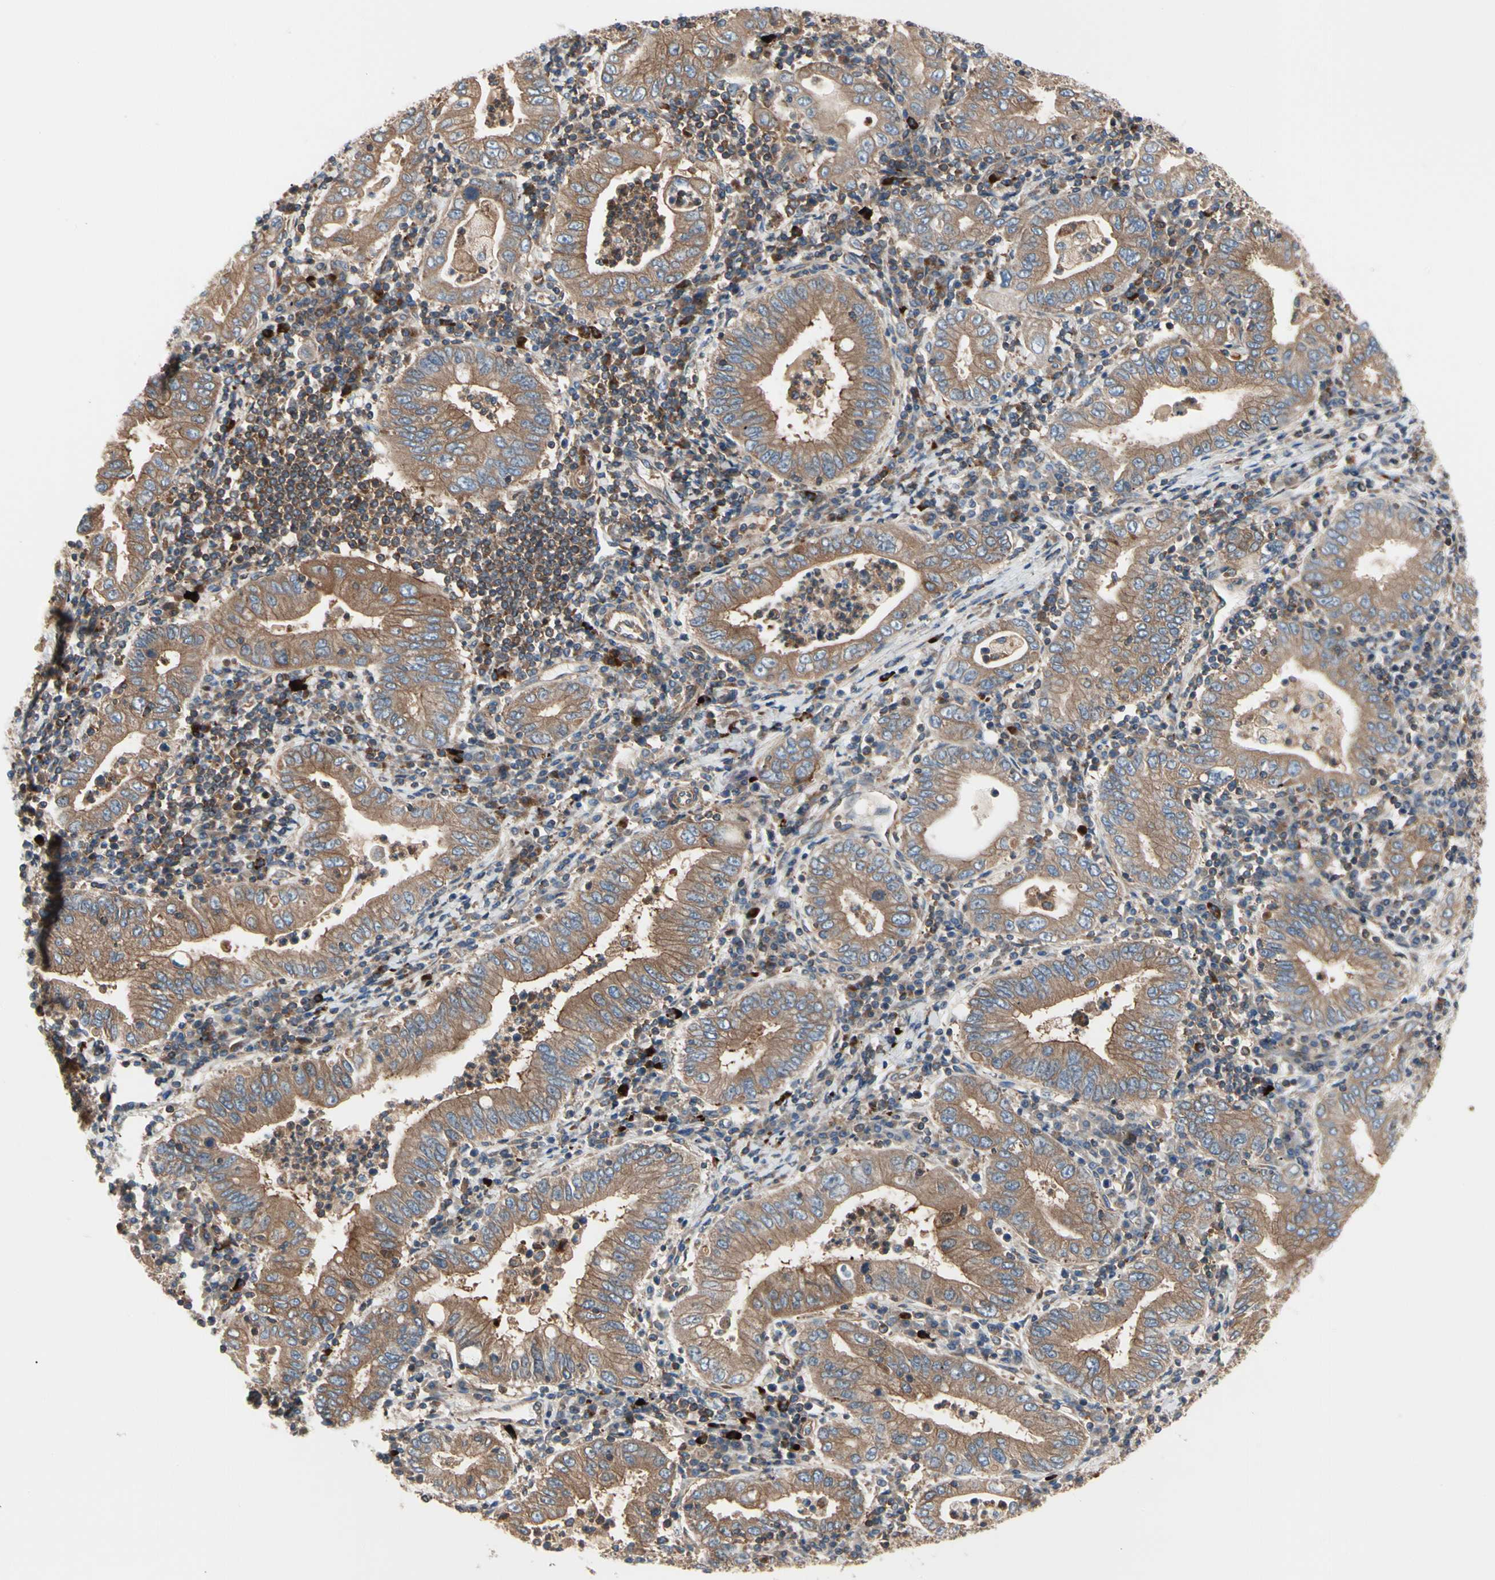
{"staining": {"intensity": "moderate", "quantity": ">75%", "location": "cytoplasmic/membranous"}, "tissue": "stomach cancer", "cell_type": "Tumor cells", "image_type": "cancer", "snomed": [{"axis": "morphology", "description": "Normal tissue, NOS"}, {"axis": "morphology", "description": "Adenocarcinoma, NOS"}, {"axis": "topography", "description": "Esophagus"}, {"axis": "topography", "description": "Stomach, upper"}, {"axis": "topography", "description": "Peripheral nerve tissue"}], "caption": "The immunohistochemical stain shows moderate cytoplasmic/membranous positivity in tumor cells of adenocarcinoma (stomach) tissue.", "gene": "ROCK1", "patient": {"sex": "male", "age": 62}}